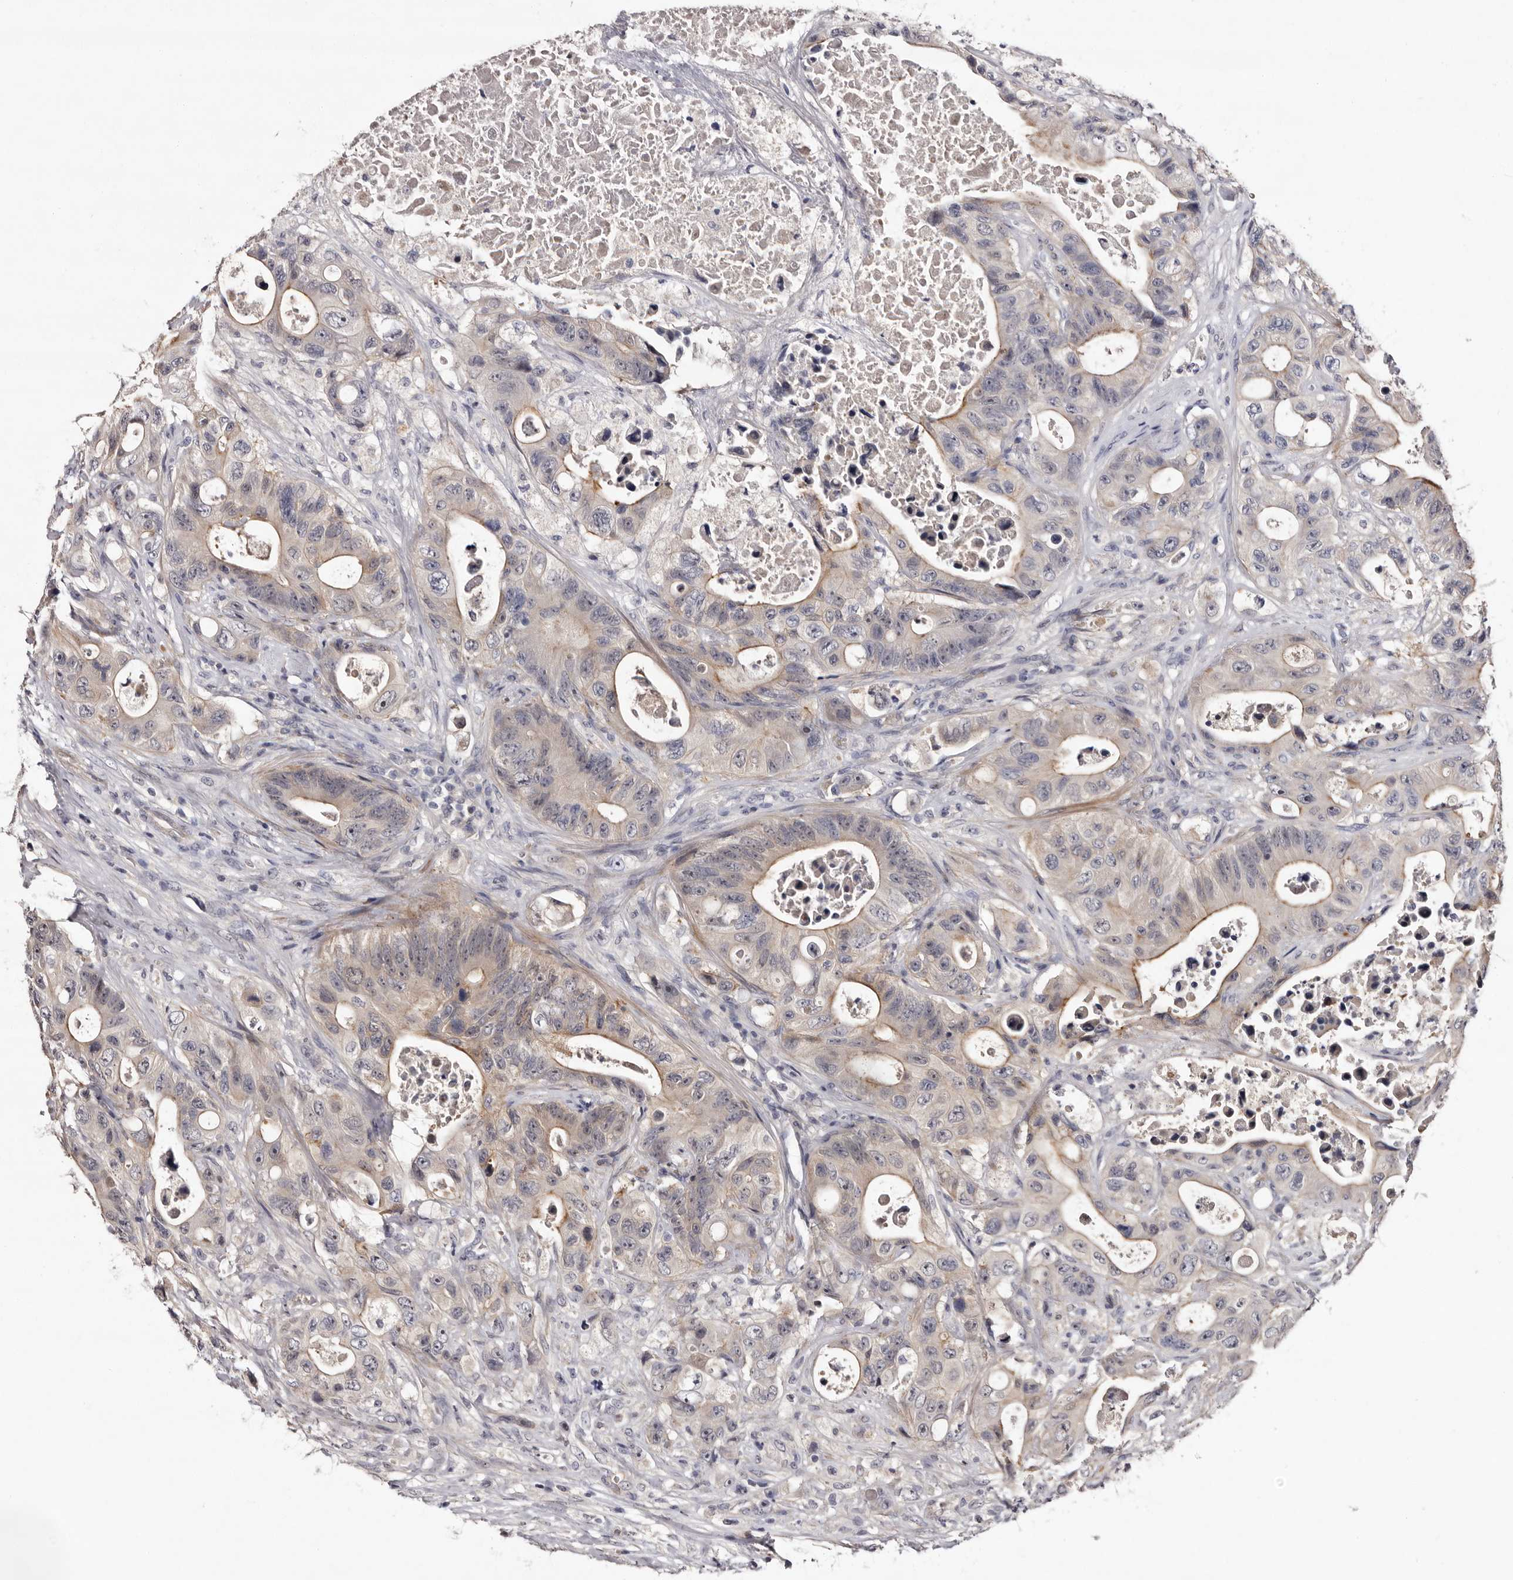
{"staining": {"intensity": "moderate", "quantity": "<25%", "location": "cytoplasmic/membranous"}, "tissue": "colorectal cancer", "cell_type": "Tumor cells", "image_type": "cancer", "snomed": [{"axis": "morphology", "description": "Adenocarcinoma, NOS"}, {"axis": "topography", "description": "Colon"}], "caption": "Protein staining reveals moderate cytoplasmic/membranous expression in about <25% of tumor cells in adenocarcinoma (colorectal).", "gene": "LANCL2", "patient": {"sex": "female", "age": 46}}